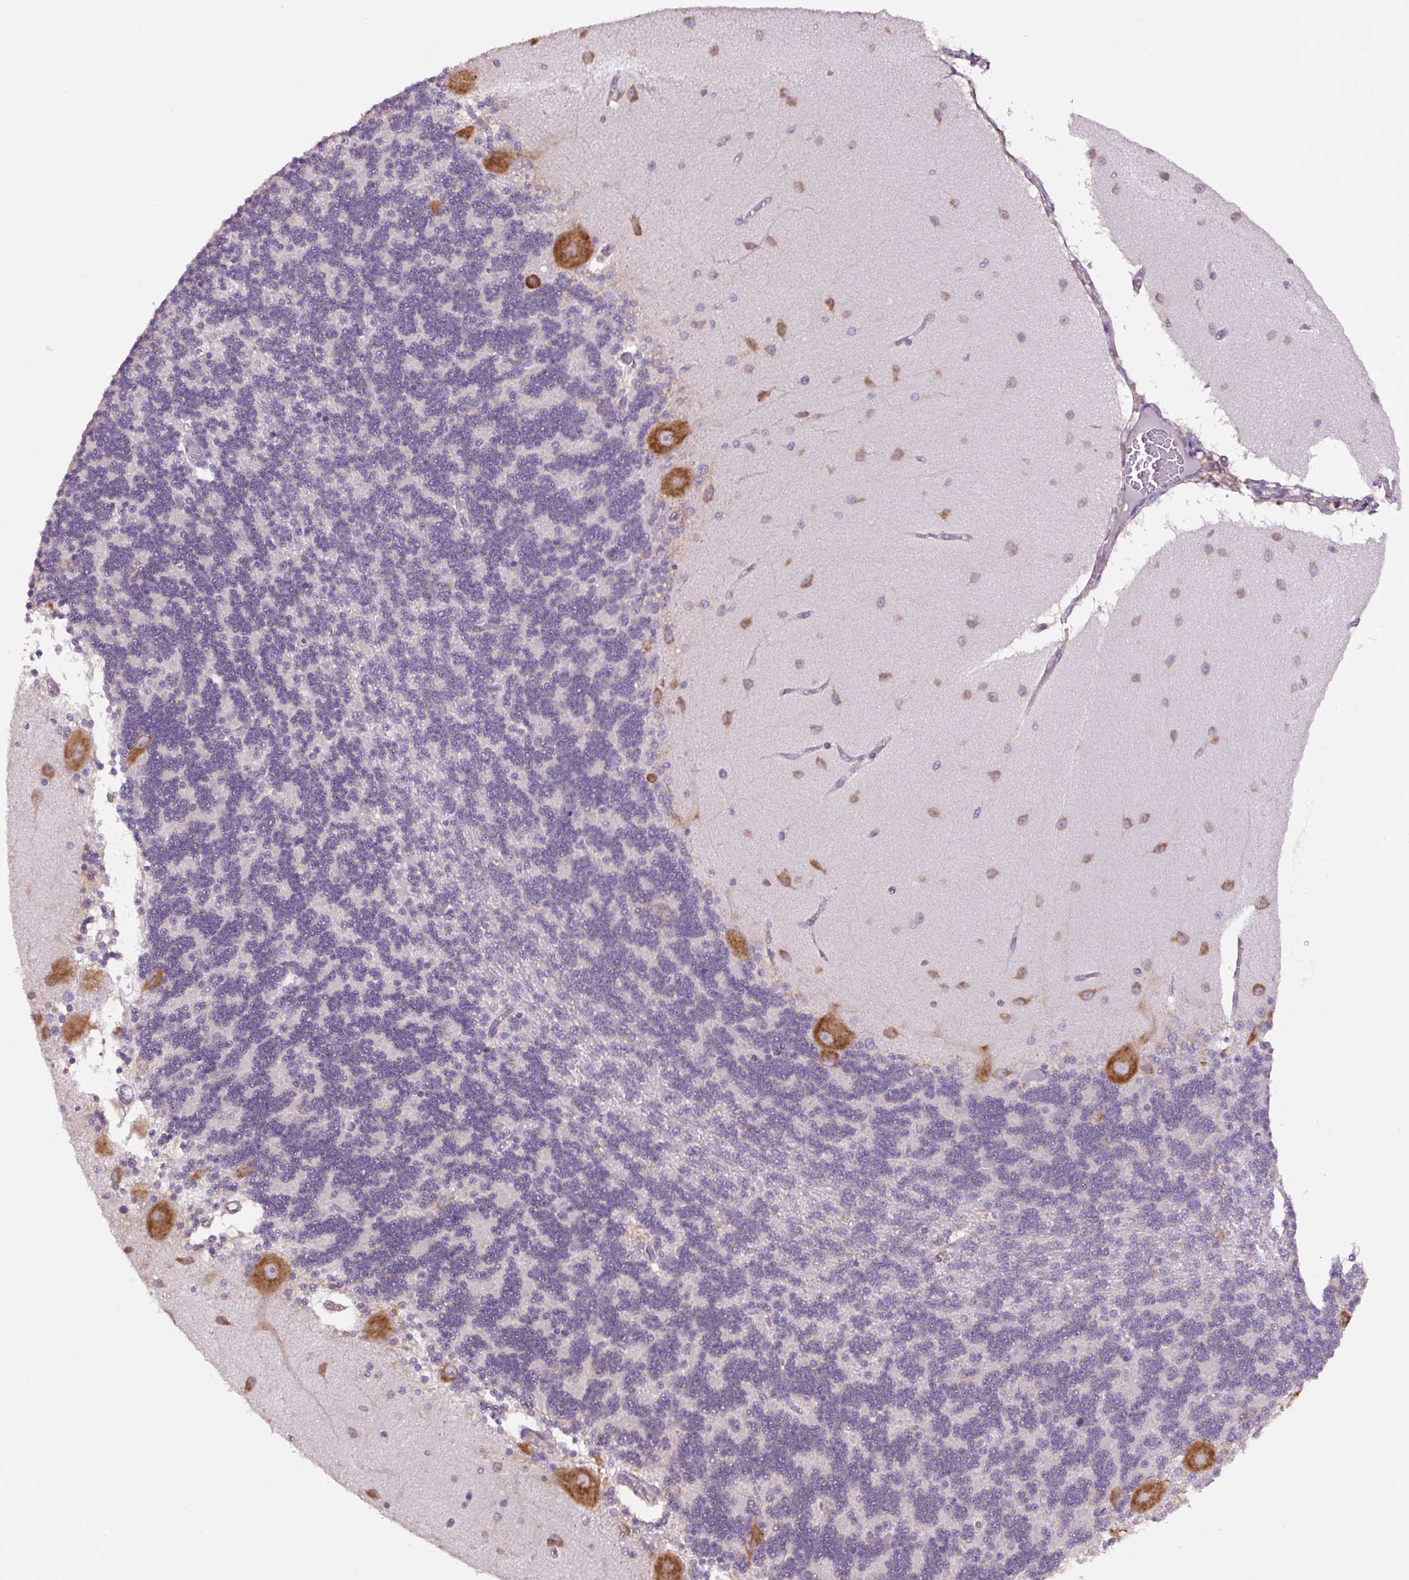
{"staining": {"intensity": "negative", "quantity": "none", "location": "none"}, "tissue": "cerebellum", "cell_type": "Cells in granular layer", "image_type": "normal", "snomed": [{"axis": "morphology", "description": "Normal tissue, NOS"}, {"axis": "topography", "description": "Cerebellum"}], "caption": "Protein analysis of benign cerebellum exhibits no significant positivity in cells in granular layer. (Brightfield microscopy of DAB IHC at high magnification).", "gene": "RPS23", "patient": {"sex": "female", "age": 54}}